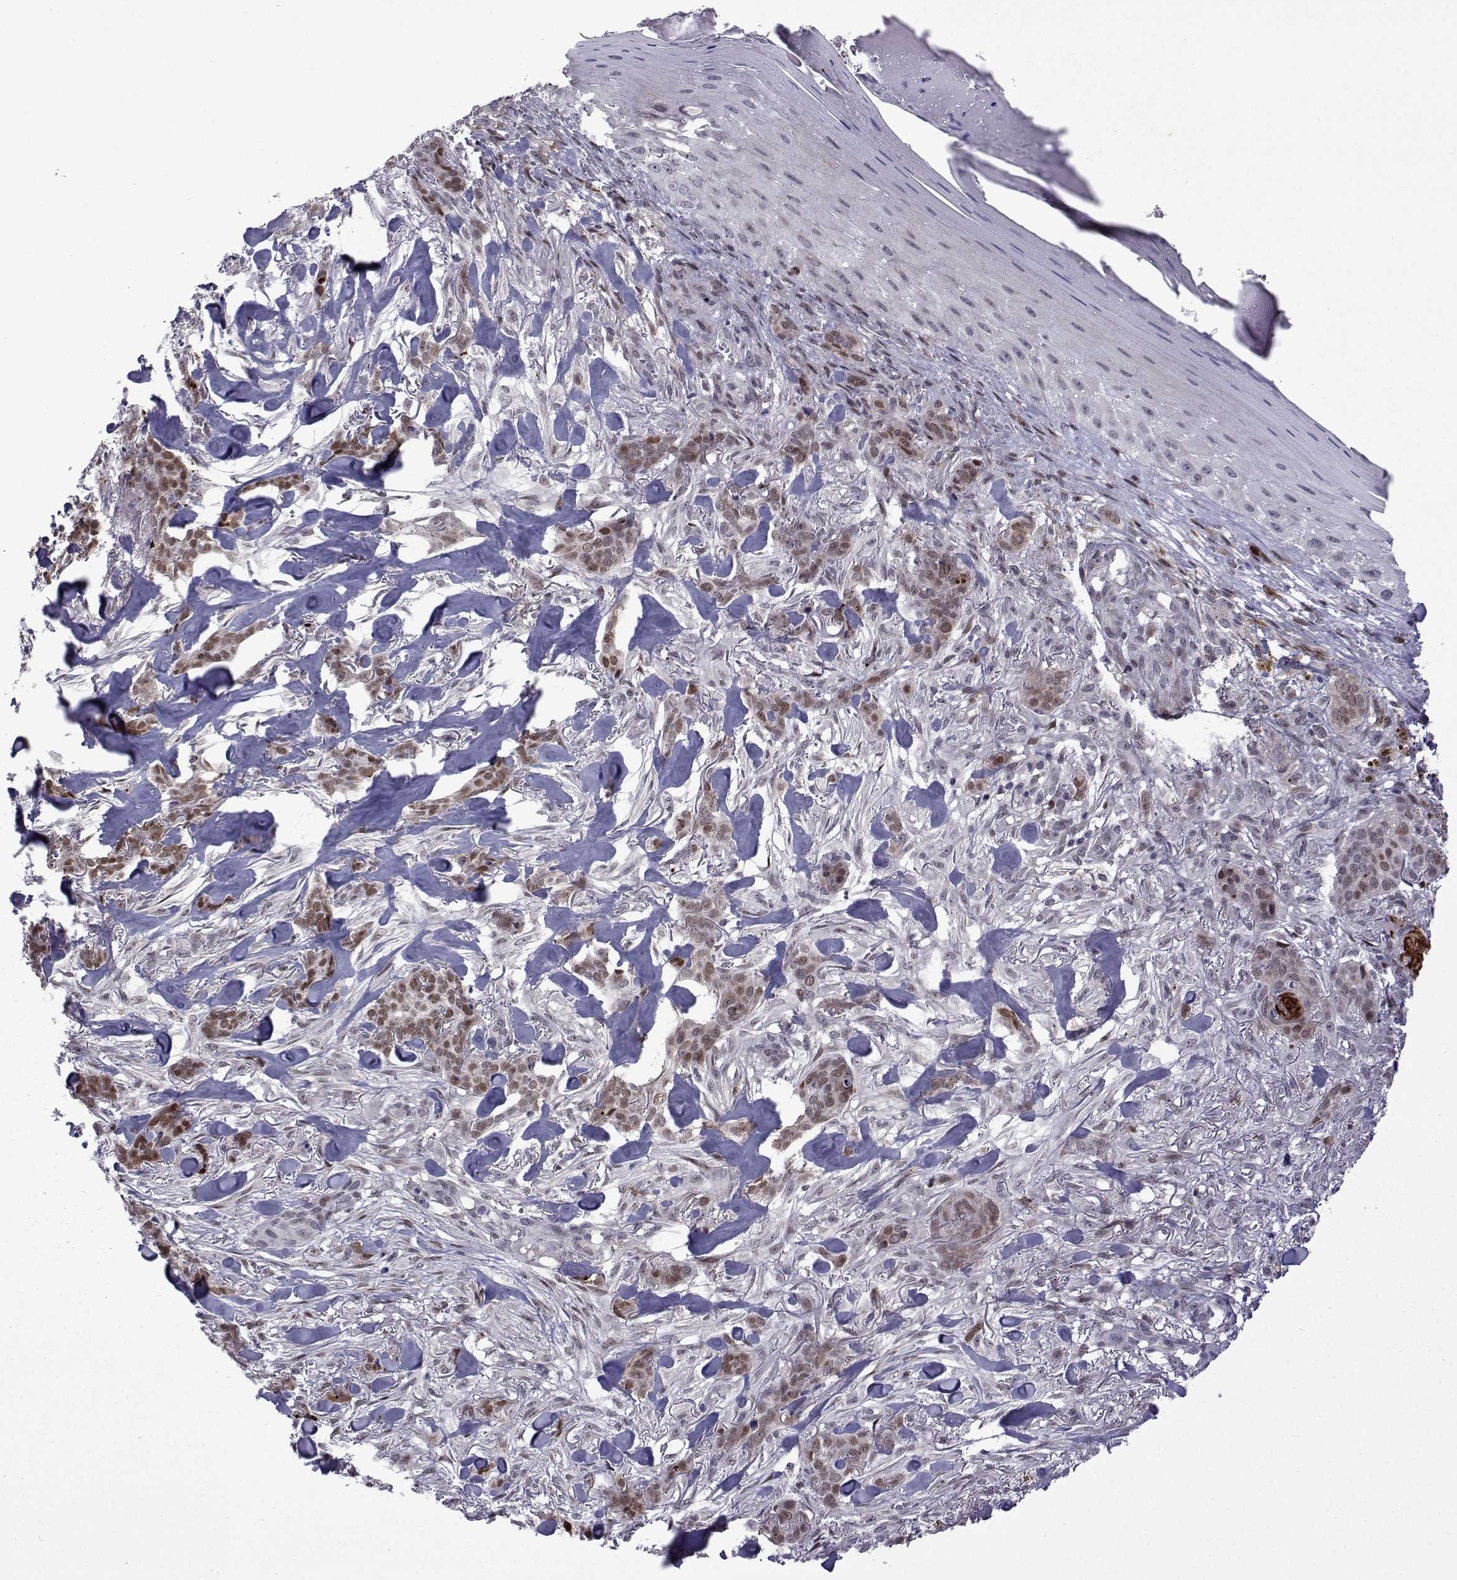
{"staining": {"intensity": "weak", "quantity": ">75%", "location": "nuclear"}, "tissue": "skin cancer", "cell_type": "Tumor cells", "image_type": "cancer", "snomed": [{"axis": "morphology", "description": "Basal cell carcinoma"}, {"axis": "topography", "description": "Skin"}], "caption": "The histopathology image shows staining of skin cancer (basal cell carcinoma), revealing weak nuclear protein positivity (brown color) within tumor cells. (DAB (3,3'-diaminobenzidine) = brown stain, brightfield microscopy at high magnification).", "gene": "EFCAB3", "patient": {"sex": "female", "age": 61}}